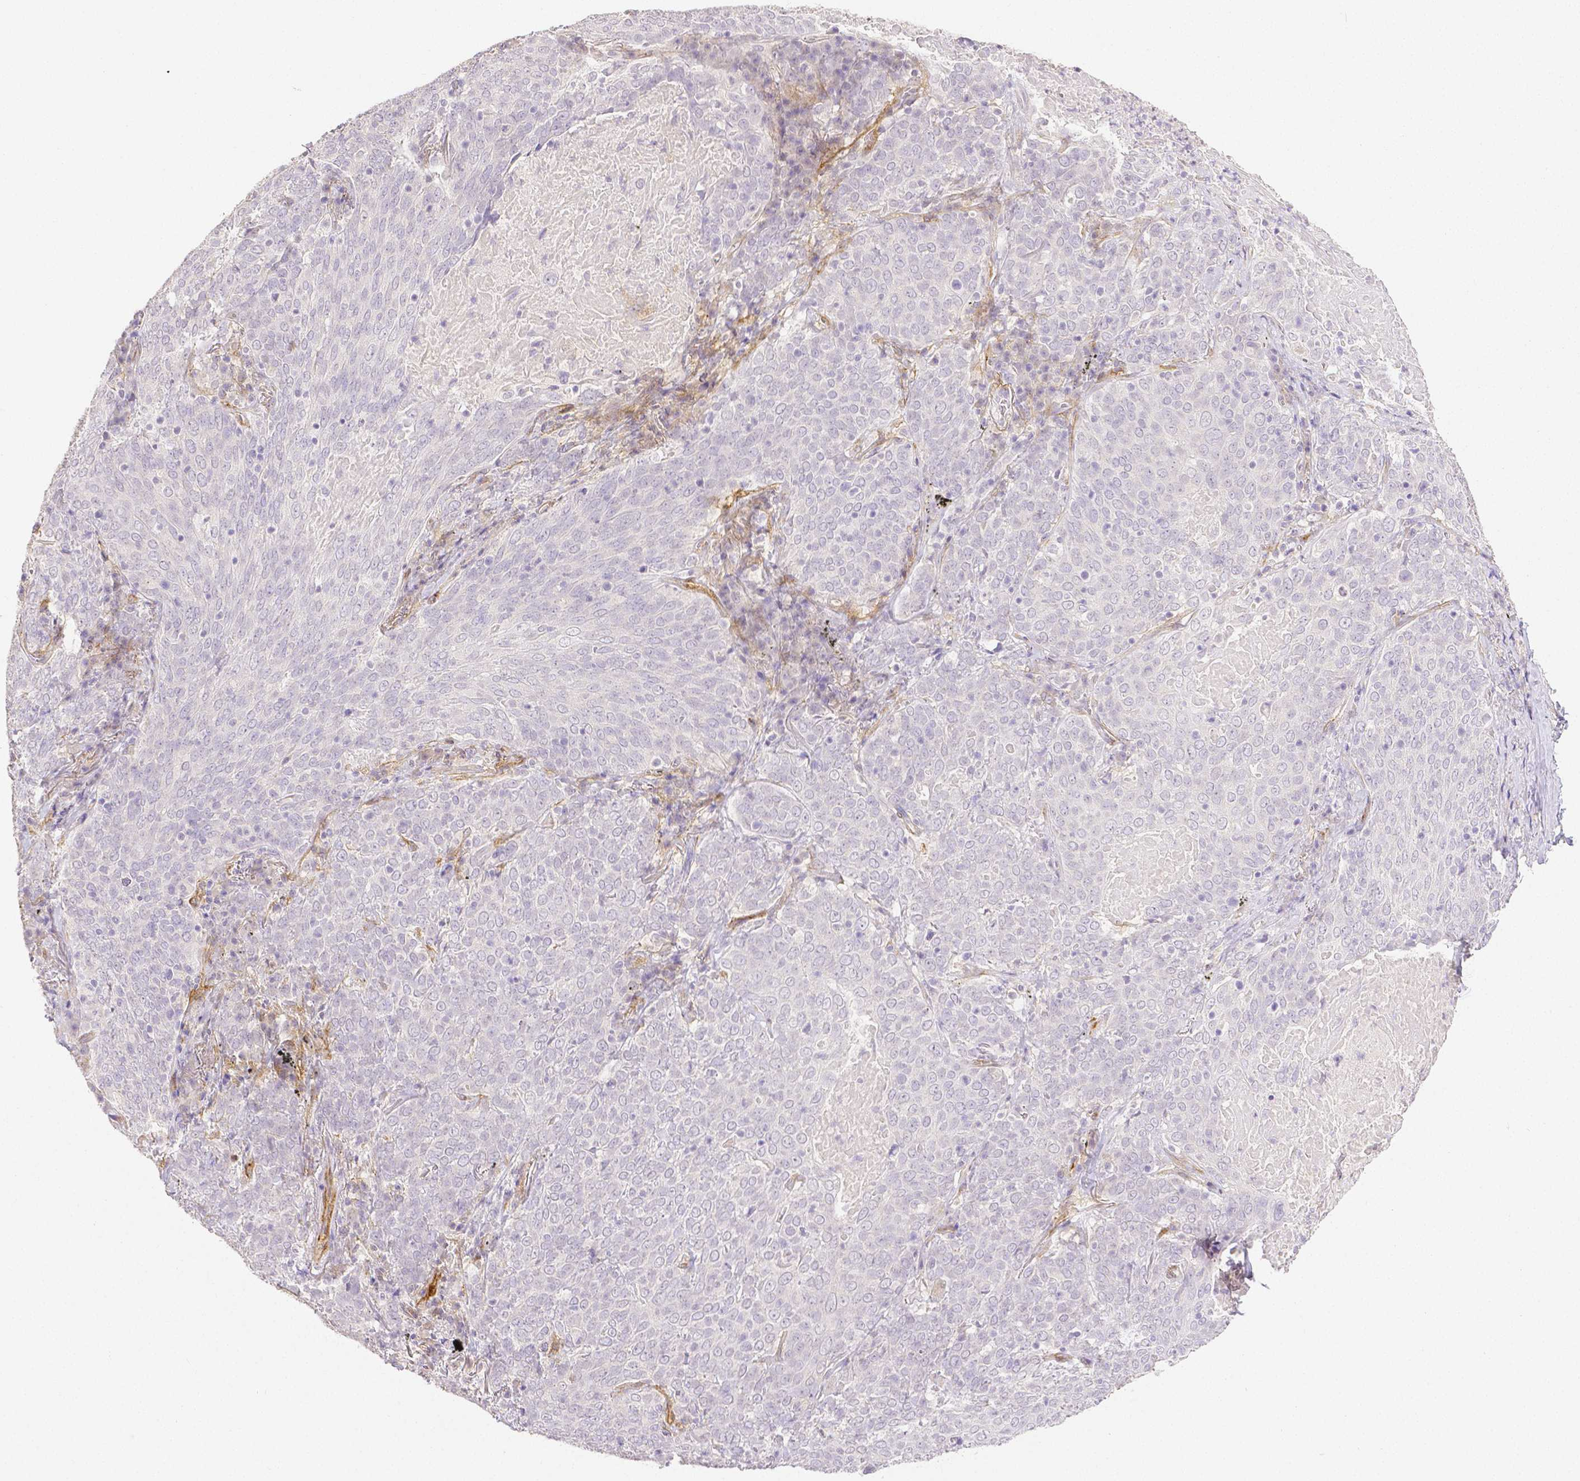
{"staining": {"intensity": "negative", "quantity": "none", "location": "none"}, "tissue": "lung cancer", "cell_type": "Tumor cells", "image_type": "cancer", "snomed": [{"axis": "morphology", "description": "Squamous cell carcinoma, NOS"}, {"axis": "topography", "description": "Lung"}], "caption": "Immunohistochemistry of human lung cancer (squamous cell carcinoma) exhibits no expression in tumor cells. (IHC, brightfield microscopy, high magnification).", "gene": "THY1", "patient": {"sex": "male", "age": 82}}